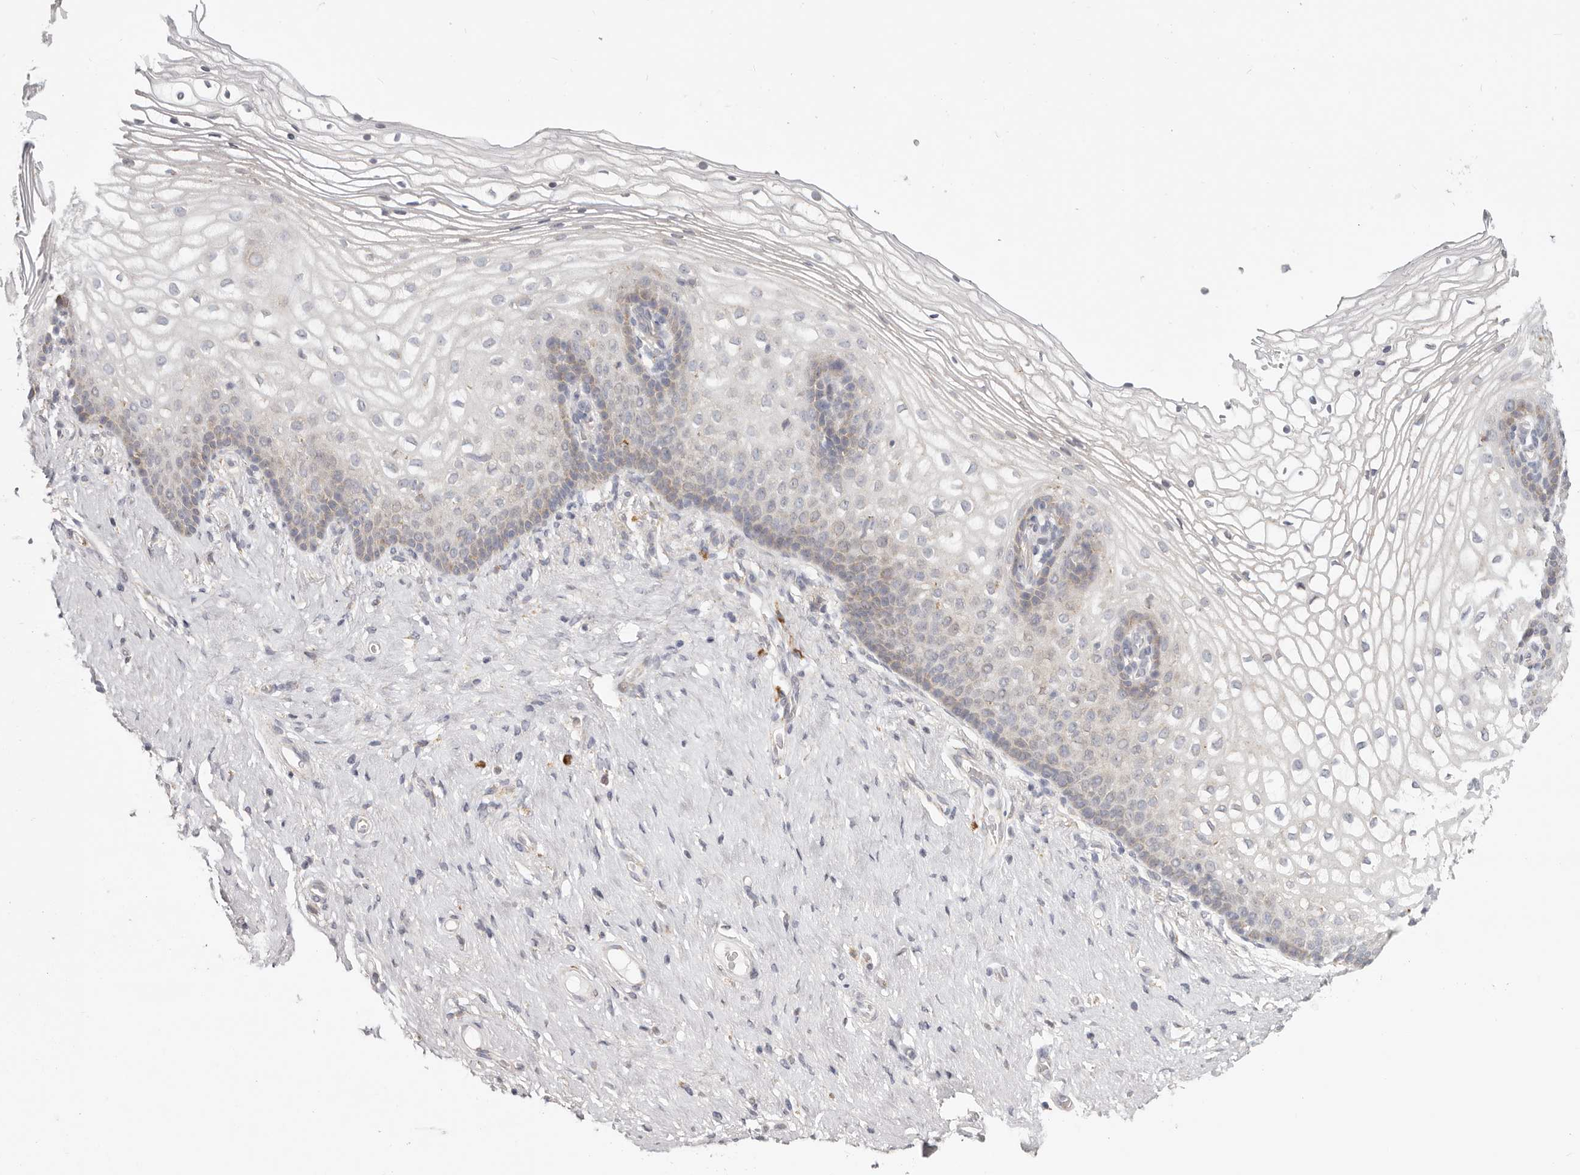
{"staining": {"intensity": "weak", "quantity": "<25%", "location": "cytoplasmic/membranous"}, "tissue": "vagina", "cell_type": "Squamous epithelial cells", "image_type": "normal", "snomed": [{"axis": "morphology", "description": "Normal tissue, NOS"}, {"axis": "topography", "description": "Vagina"}], "caption": "A high-resolution histopathology image shows IHC staining of benign vagina, which demonstrates no significant positivity in squamous epithelial cells. (Immunohistochemistry (ihc), brightfield microscopy, high magnification).", "gene": "IL32", "patient": {"sex": "female", "age": 60}}